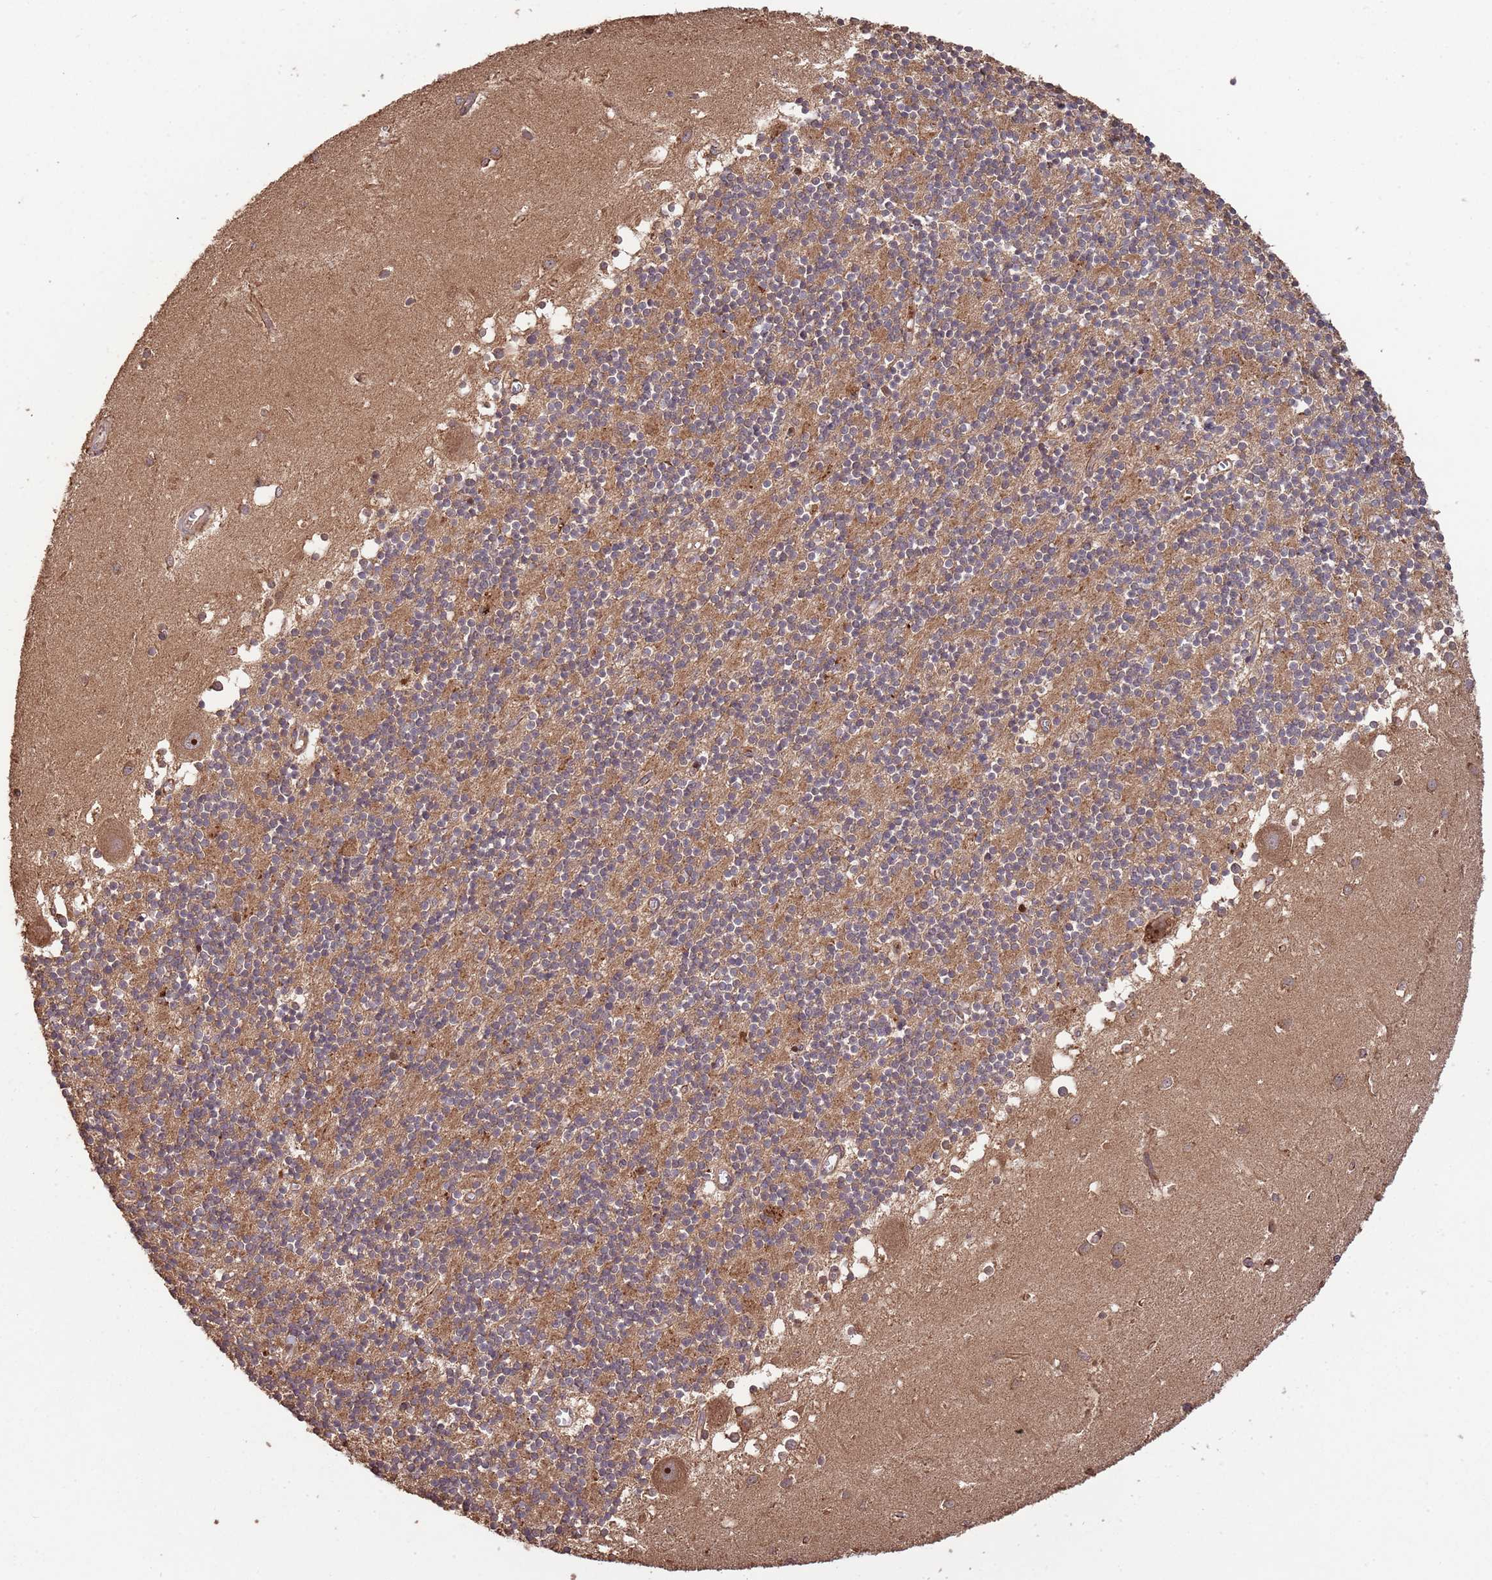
{"staining": {"intensity": "moderate", "quantity": "25%-75%", "location": "cytoplasmic/membranous"}, "tissue": "cerebellum", "cell_type": "Cells in granular layer", "image_type": "normal", "snomed": [{"axis": "morphology", "description": "Normal tissue, NOS"}, {"axis": "topography", "description": "Cerebellum"}], "caption": "An immunohistochemistry (IHC) photomicrograph of benign tissue is shown. Protein staining in brown shows moderate cytoplasmic/membranous positivity in cerebellum within cells in granular layer.", "gene": "ZNF428", "patient": {"sex": "male", "age": 54}}